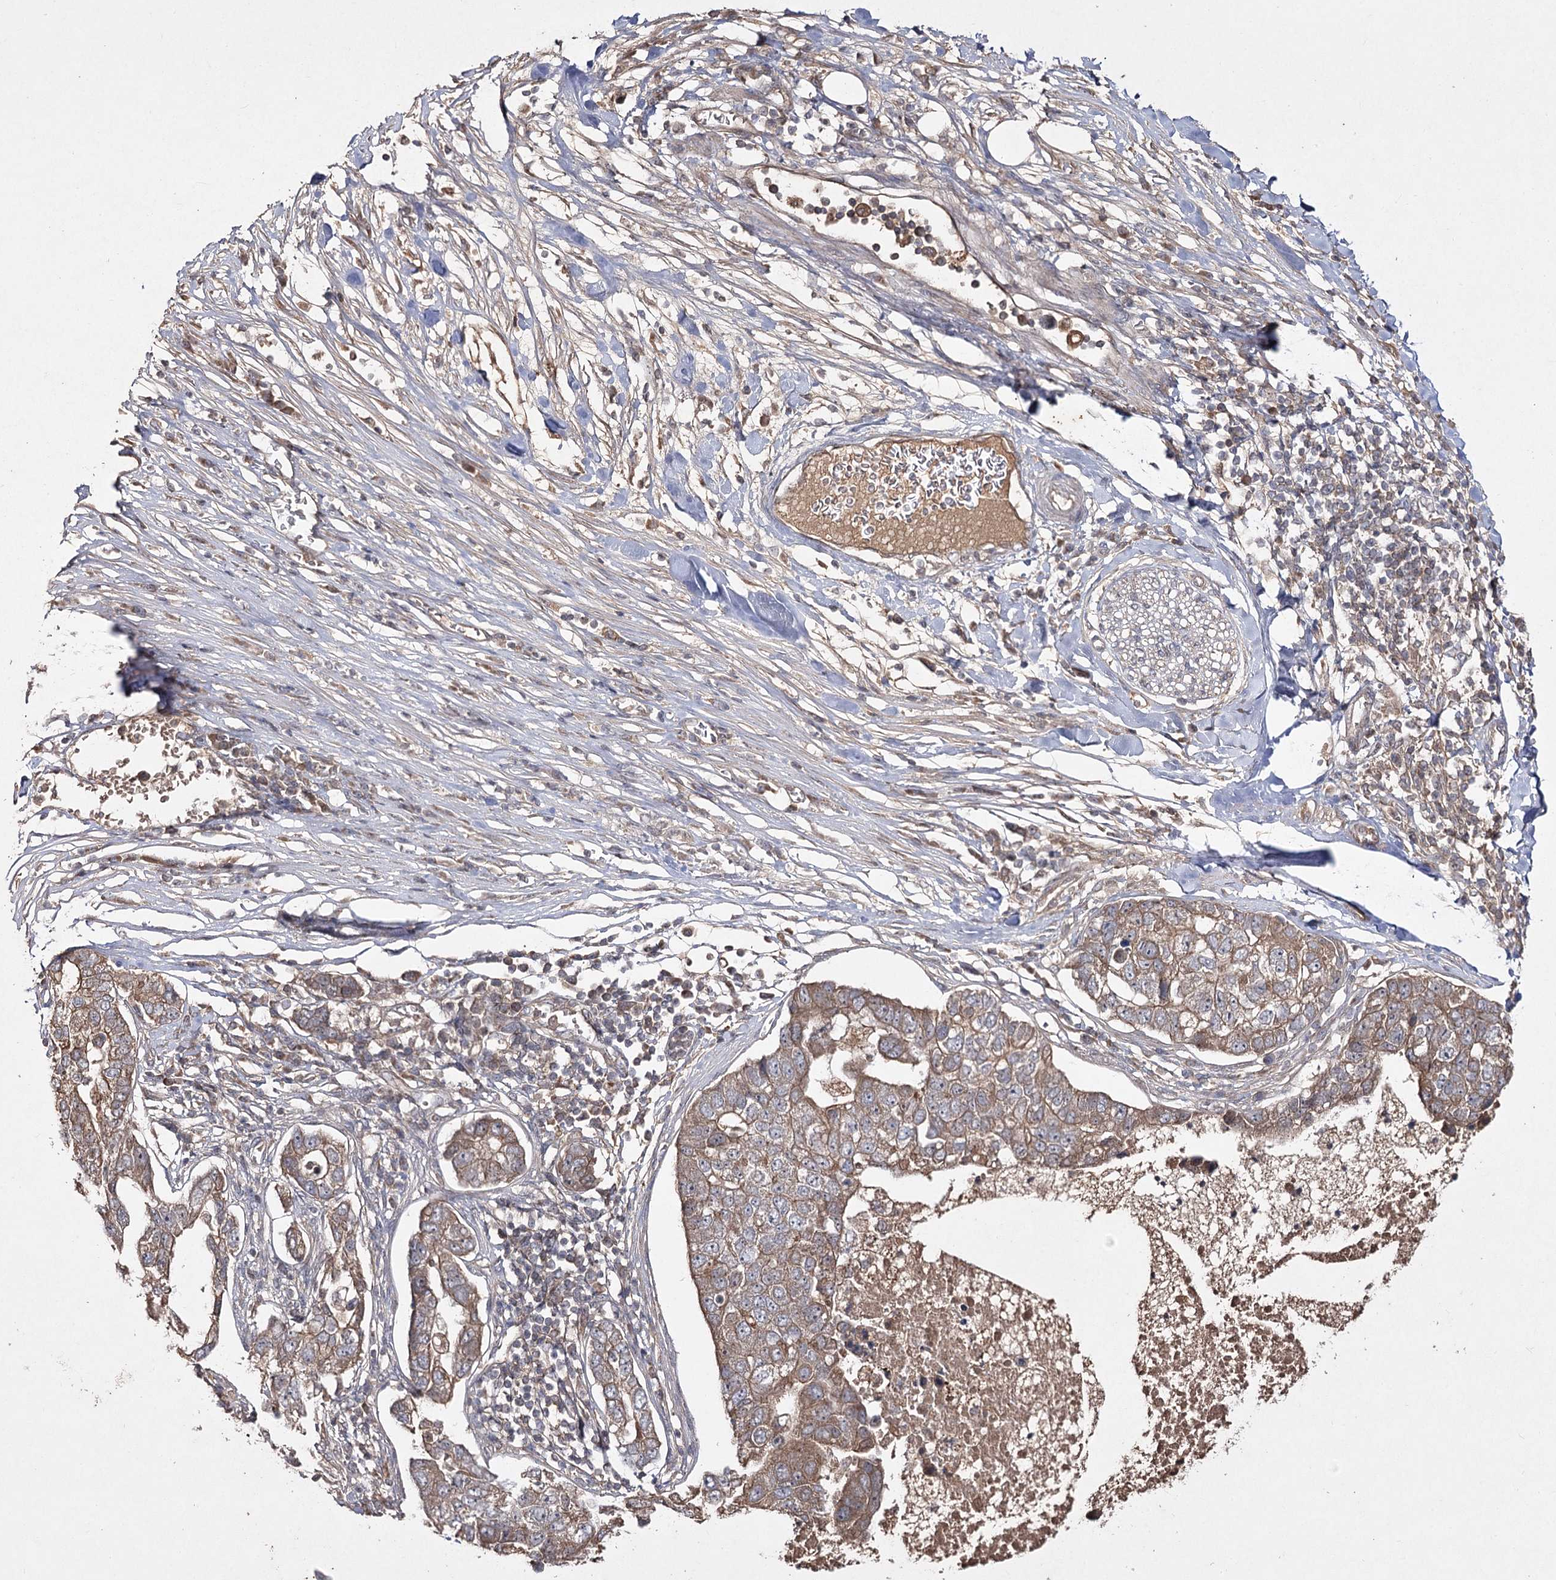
{"staining": {"intensity": "moderate", "quantity": ">75%", "location": "cytoplasmic/membranous"}, "tissue": "pancreatic cancer", "cell_type": "Tumor cells", "image_type": "cancer", "snomed": [{"axis": "morphology", "description": "Adenocarcinoma, NOS"}, {"axis": "topography", "description": "Pancreas"}], "caption": "IHC photomicrograph of neoplastic tissue: adenocarcinoma (pancreatic) stained using IHC exhibits medium levels of moderate protein expression localized specifically in the cytoplasmic/membranous of tumor cells, appearing as a cytoplasmic/membranous brown color.", "gene": "FANCL", "patient": {"sex": "female", "age": 61}}